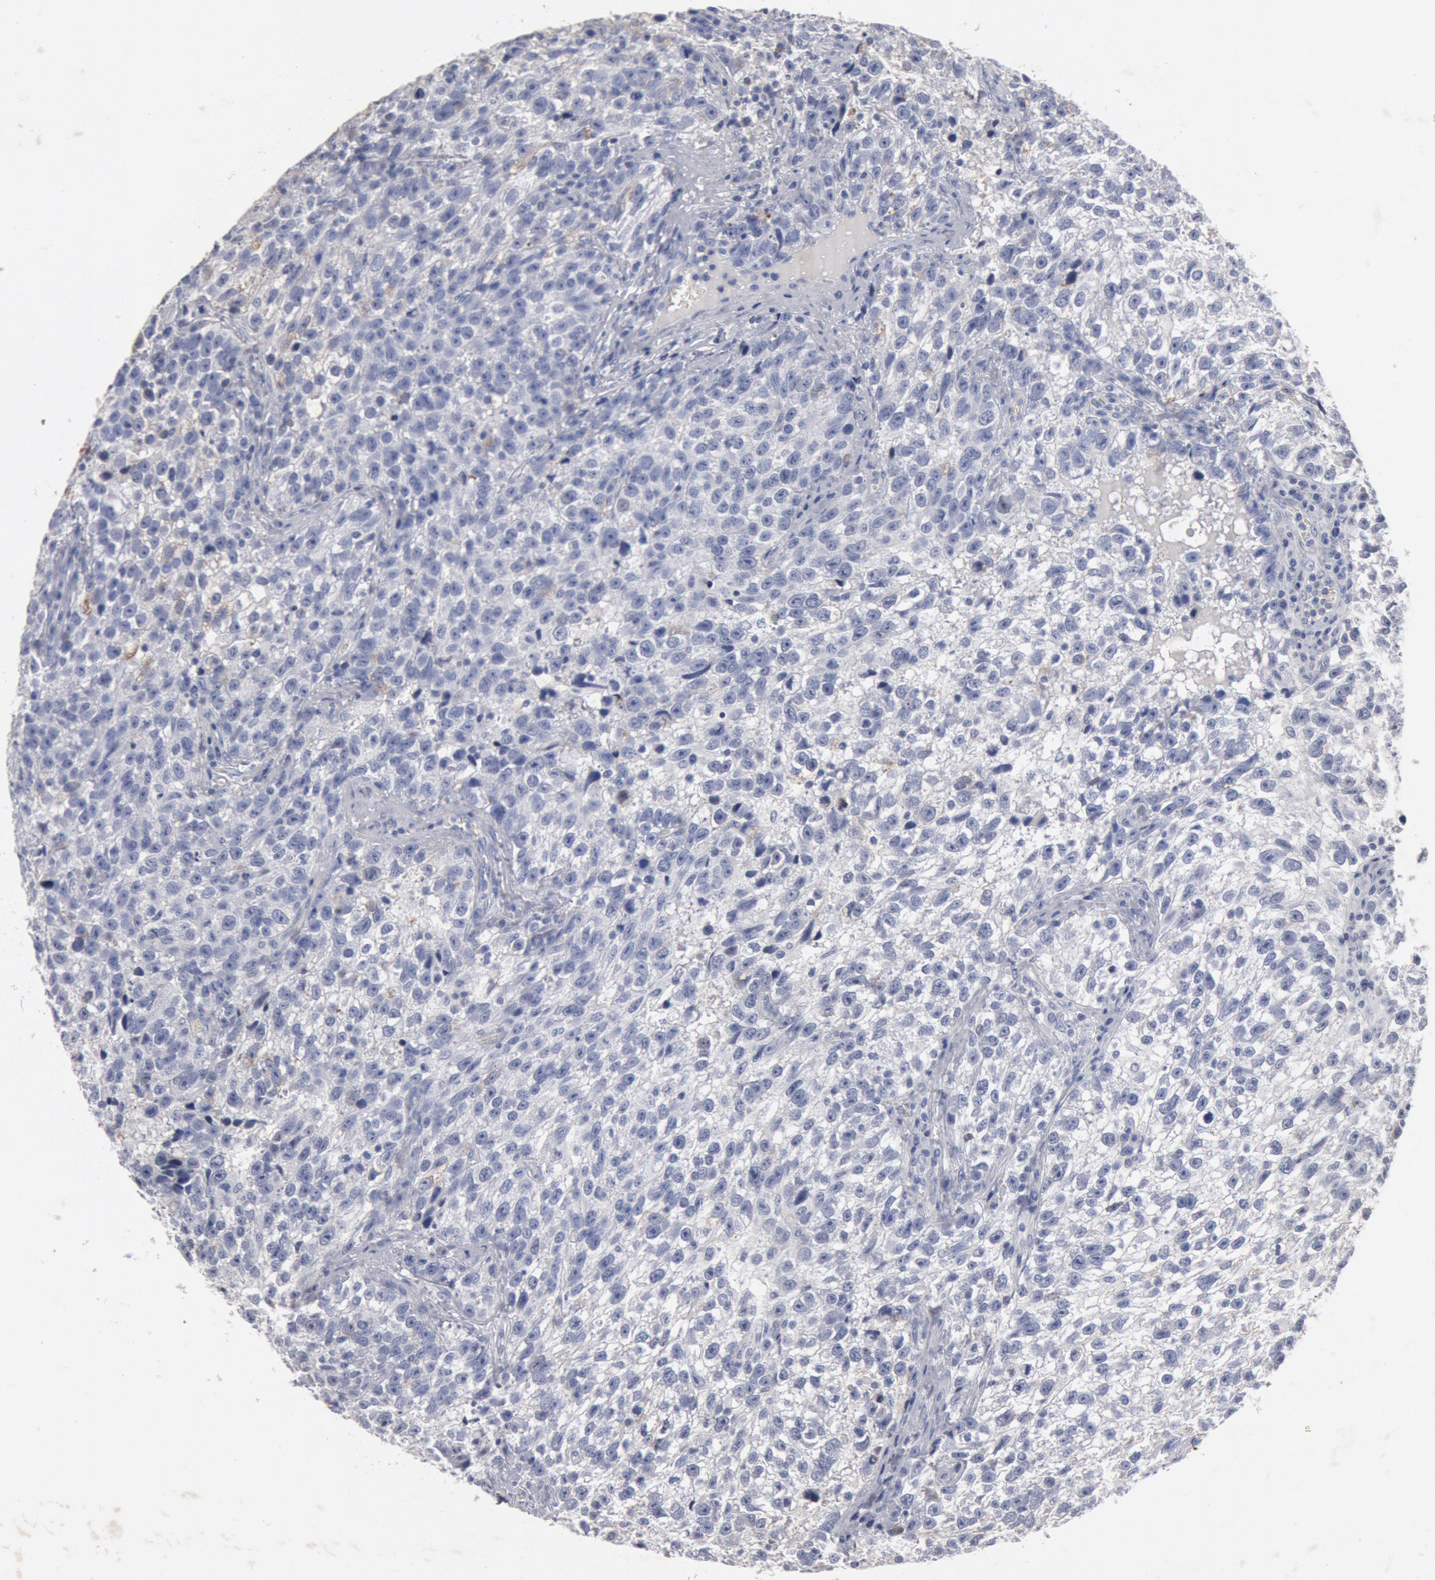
{"staining": {"intensity": "negative", "quantity": "none", "location": "none"}, "tissue": "testis cancer", "cell_type": "Tumor cells", "image_type": "cancer", "snomed": [{"axis": "morphology", "description": "Seminoma, NOS"}, {"axis": "topography", "description": "Testis"}], "caption": "A photomicrograph of human testis cancer (seminoma) is negative for staining in tumor cells.", "gene": "FOXA2", "patient": {"sex": "male", "age": 38}}